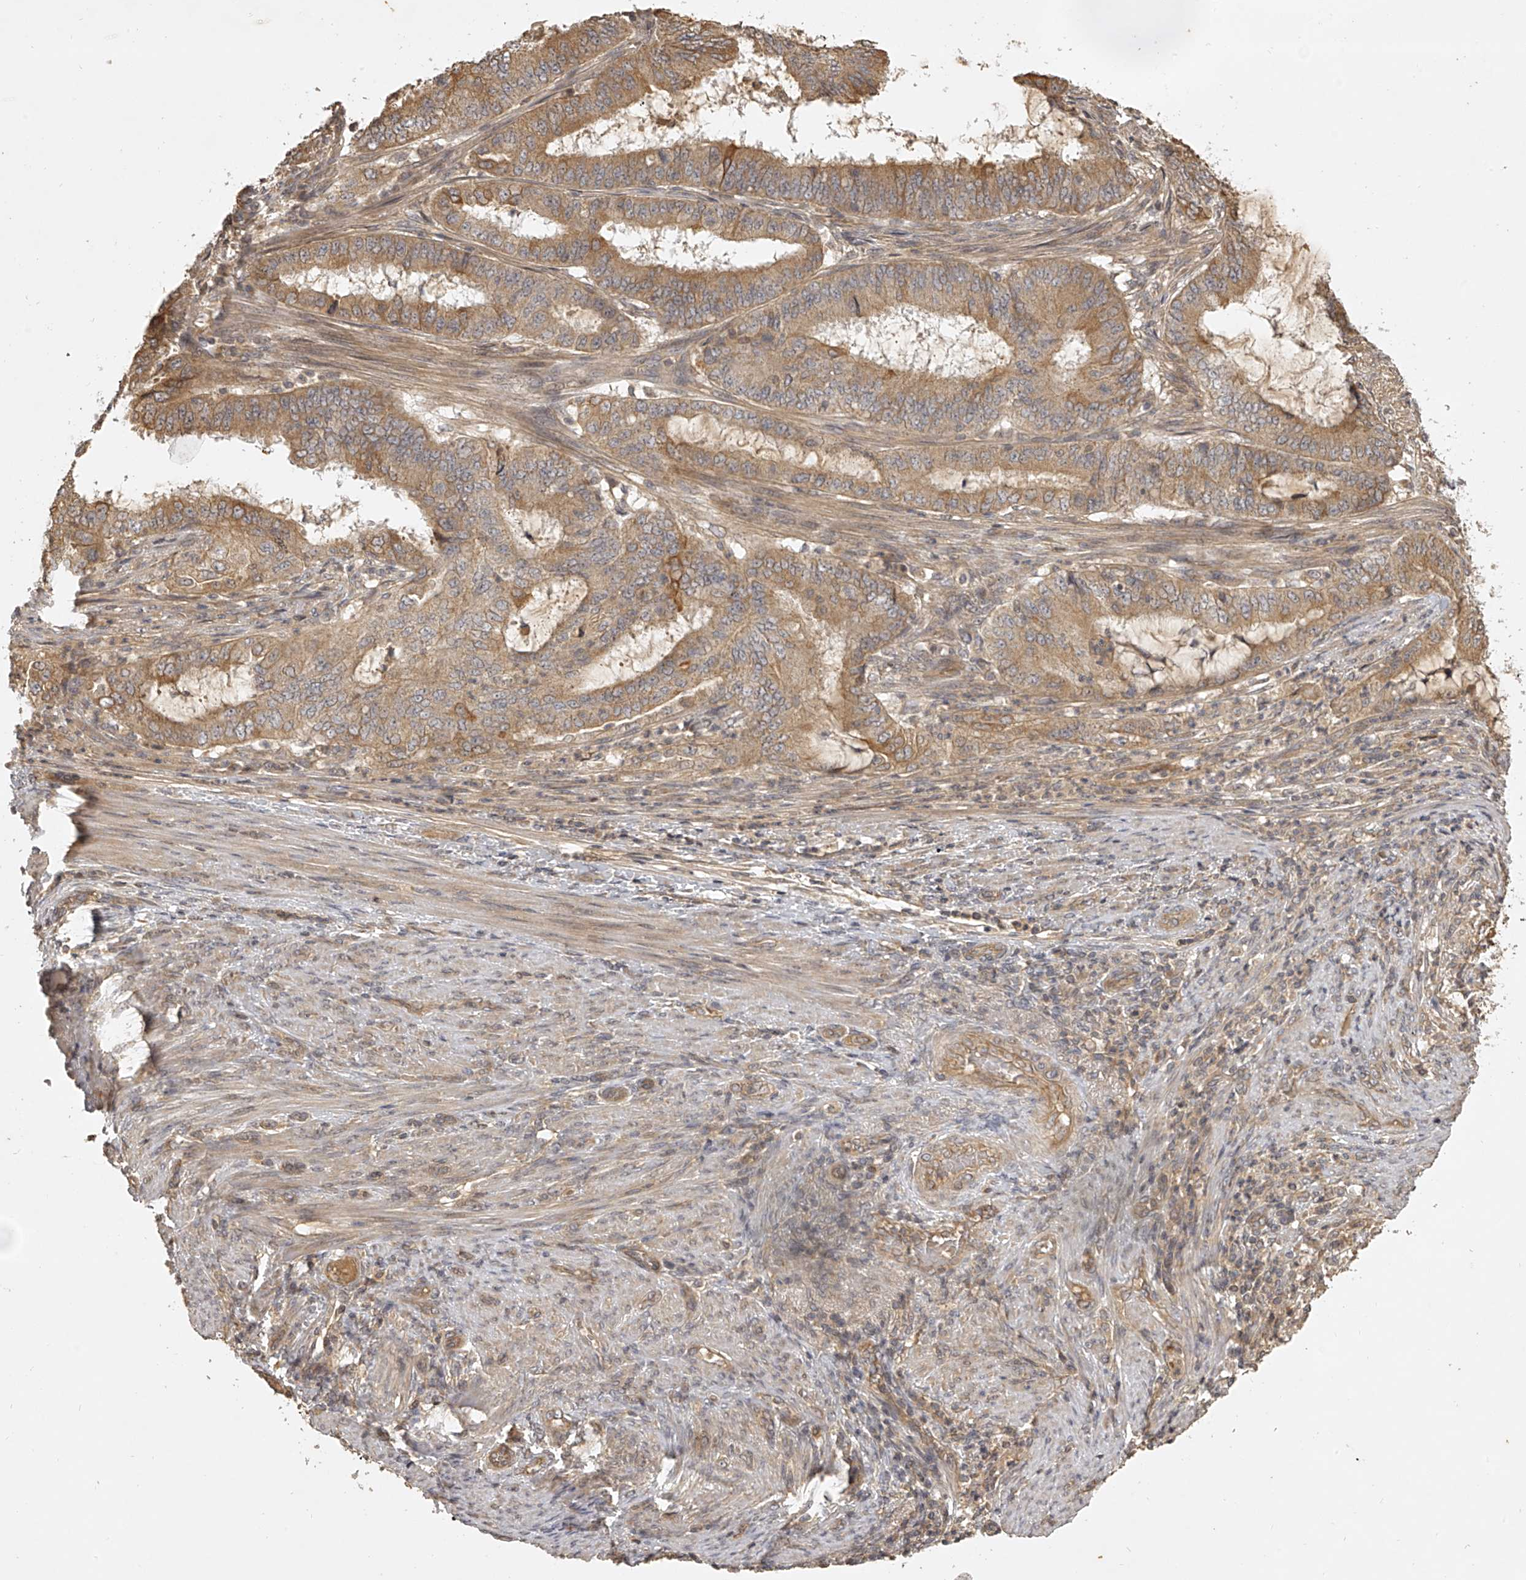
{"staining": {"intensity": "moderate", "quantity": ">75%", "location": "cytoplasmic/membranous"}, "tissue": "endometrial cancer", "cell_type": "Tumor cells", "image_type": "cancer", "snomed": [{"axis": "morphology", "description": "Adenocarcinoma, NOS"}, {"axis": "topography", "description": "Endometrium"}], "caption": "Adenocarcinoma (endometrial) tissue displays moderate cytoplasmic/membranous positivity in approximately >75% of tumor cells, visualized by immunohistochemistry. Immunohistochemistry (ihc) stains the protein in brown and the nuclei are stained blue.", "gene": "NFS1", "patient": {"sex": "female", "age": 51}}